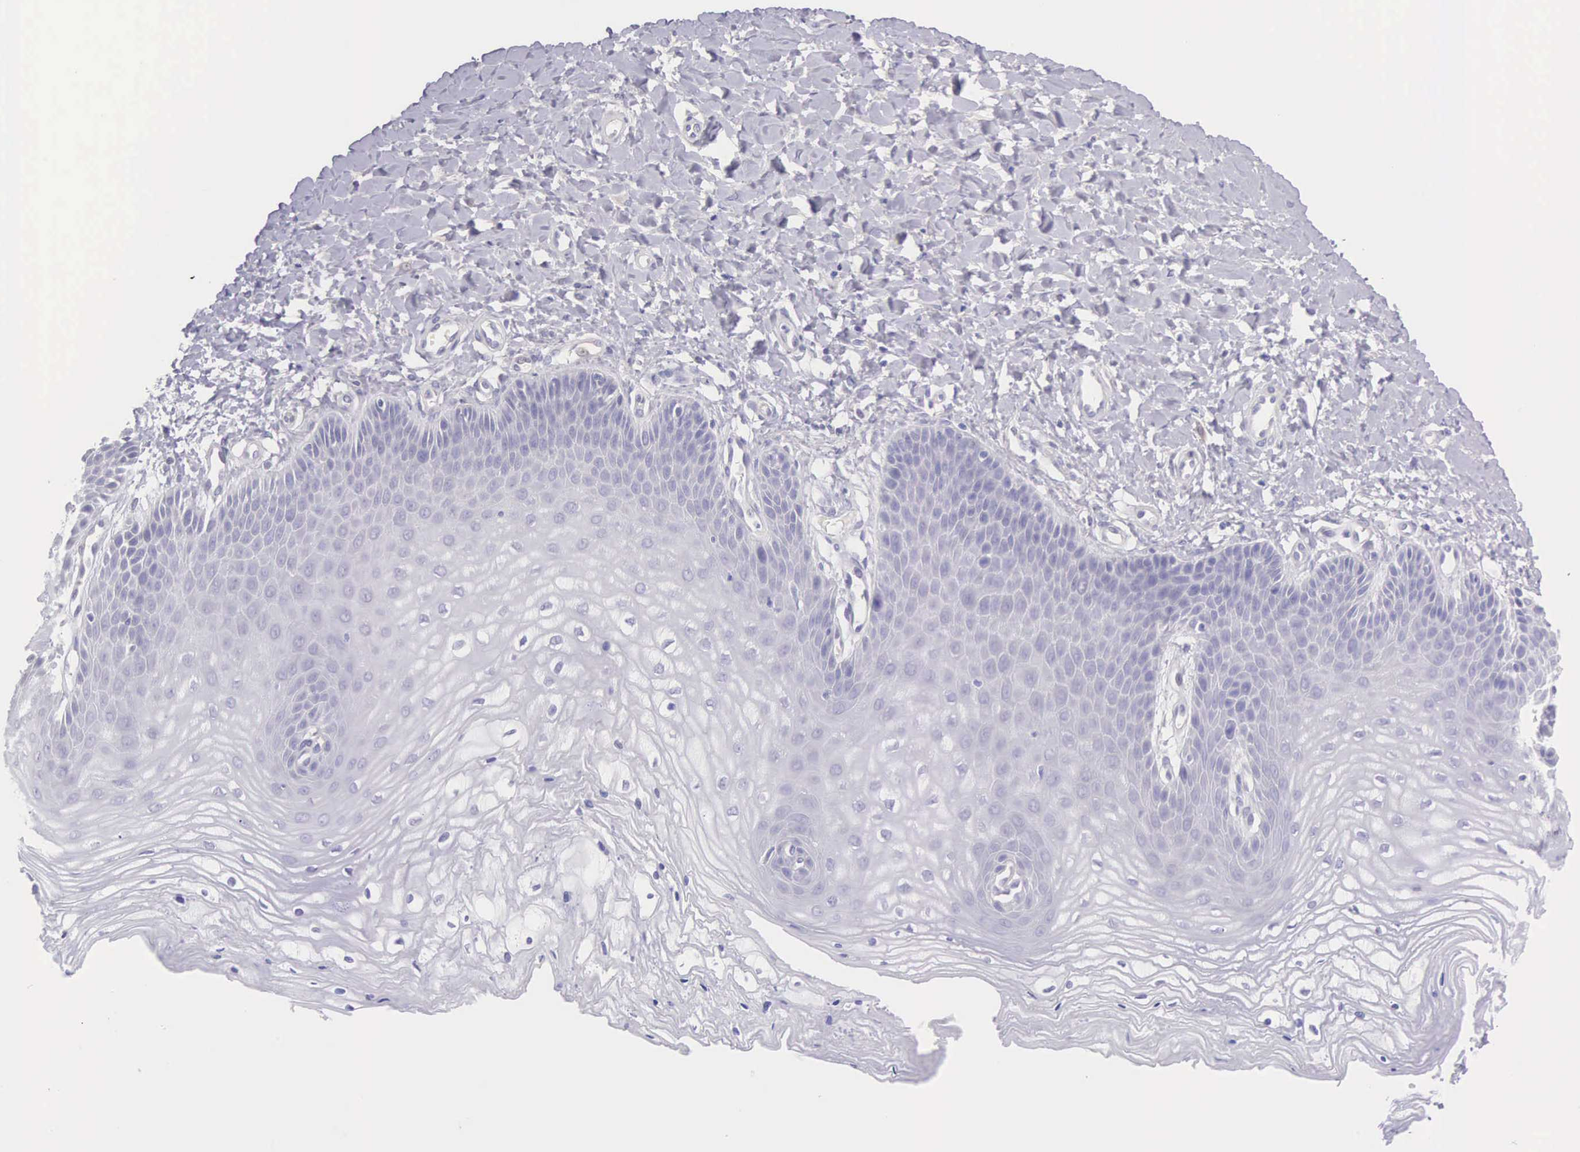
{"staining": {"intensity": "negative", "quantity": "none", "location": "none"}, "tissue": "vagina", "cell_type": "Squamous epithelial cells", "image_type": "normal", "snomed": [{"axis": "morphology", "description": "Normal tissue, NOS"}, {"axis": "topography", "description": "Vagina"}], "caption": "High magnification brightfield microscopy of unremarkable vagina stained with DAB (3,3'-diaminobenzidine) (brown) and counterstained with hematoxylin (blue): squamous epithelial cells show no significant expression. The staining was performed using DAB to visualize the protein expression in brown, while the nuclei were stained in blue with hematoxylin (Magnification: 20x).", "gene": "ARFGAP3", "patient": {"sex": "female", "age": 68}}